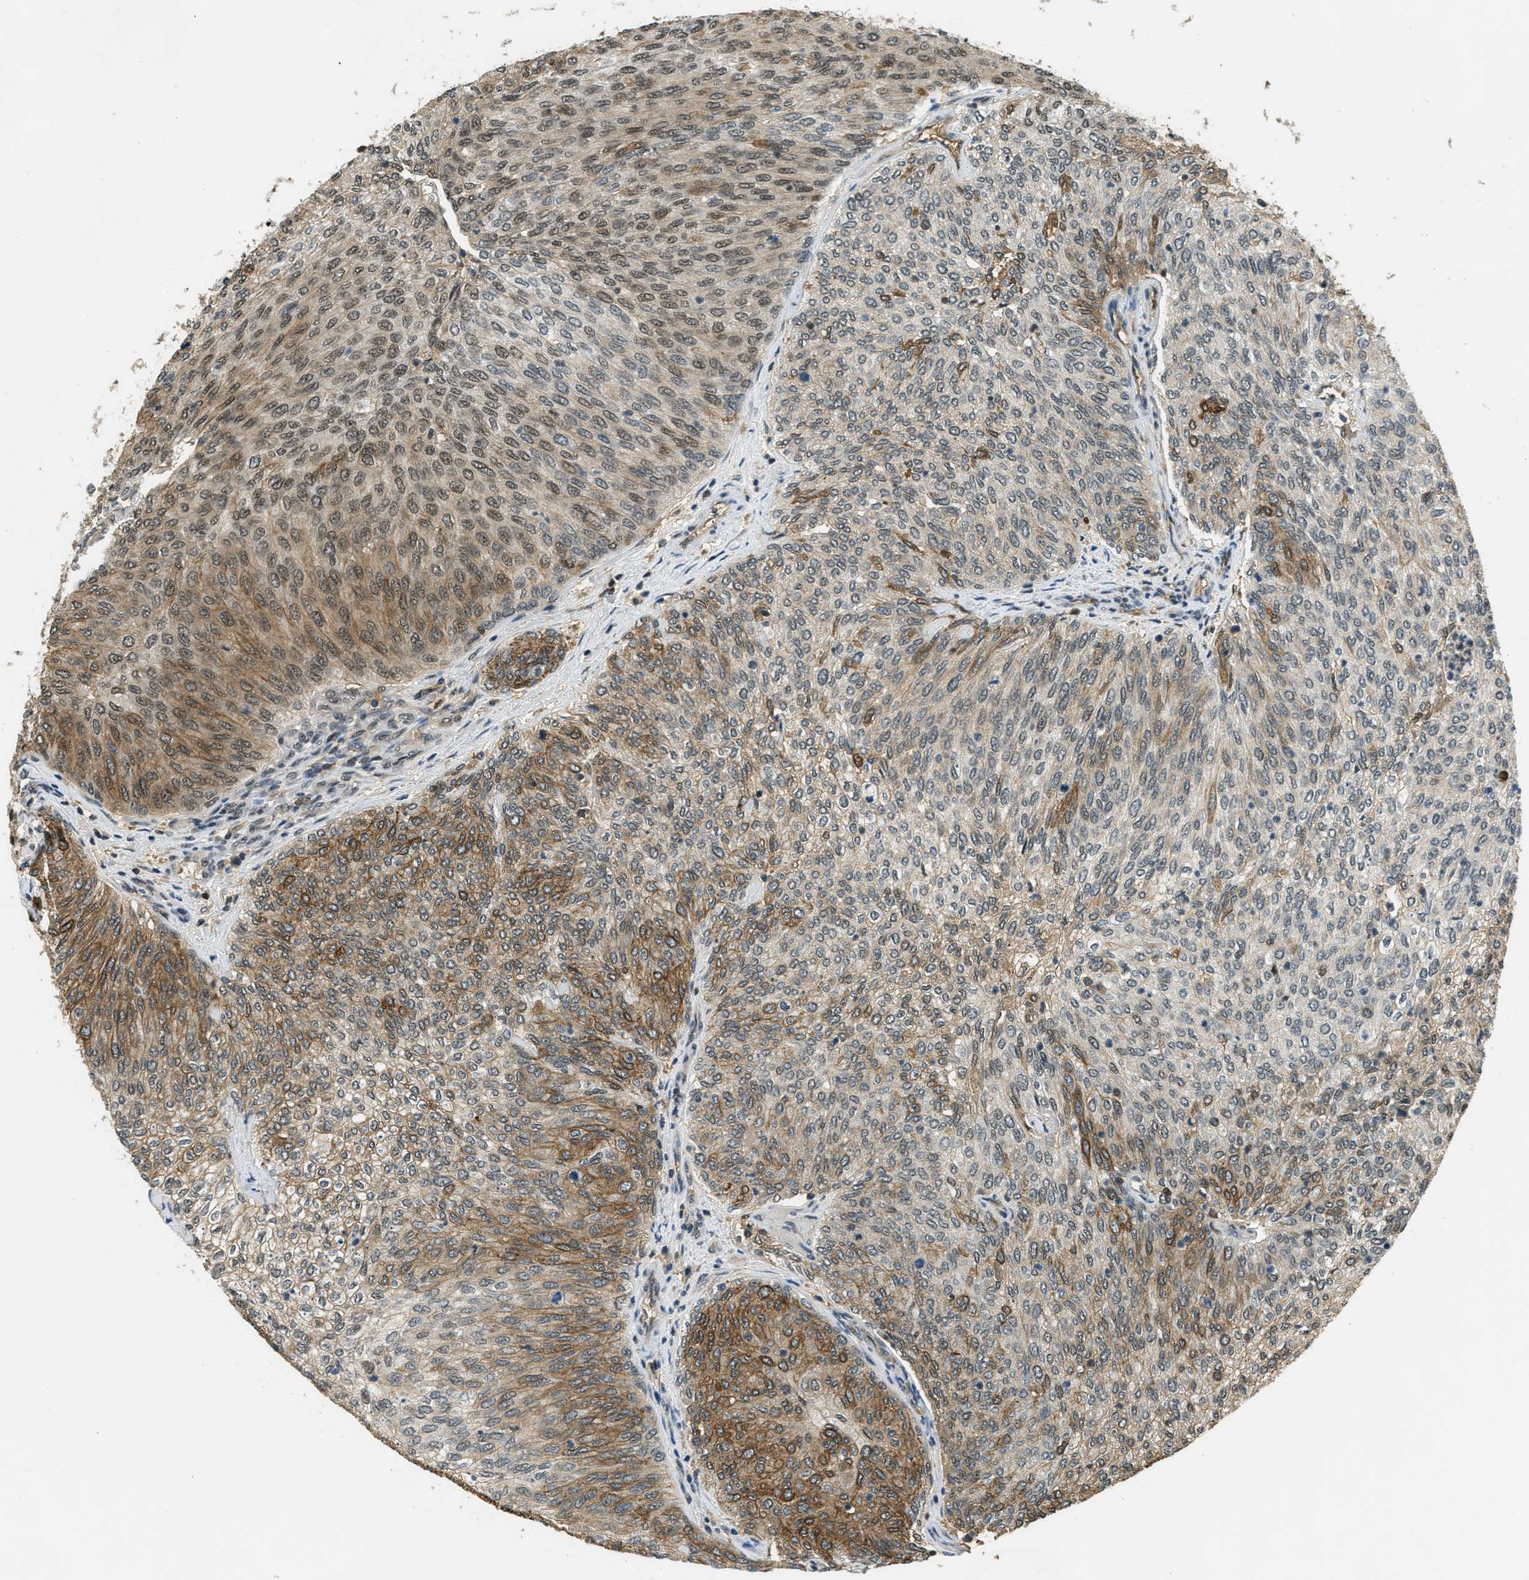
{"staining": {"intensity": "moderate", "quantity": "<25%", "location": "cytoplasmic/membranous,nuclear"}, "tissue": "urothelial cancer", "cell_type": "Tumor cells", "image_type": "cancer", "snomed": [{"axis": "morphology", "description": "Urothelial carcinoma, Low grade"}, {"axis": "topography", "description": "Urinary bladder"}], "caption": "Urothelial cancer stained with DAB IHC displays low levels of moderate cytoplasmic/membranous and nuclear positivity in approximately <25% of tumor cells. The staining was performed using DAB, with brown indicating positive protein expression. Nuclei are stained blue with hematoxylin.", "gene": "ZNF148", "patient": {"sex": "female", "age": 79}}